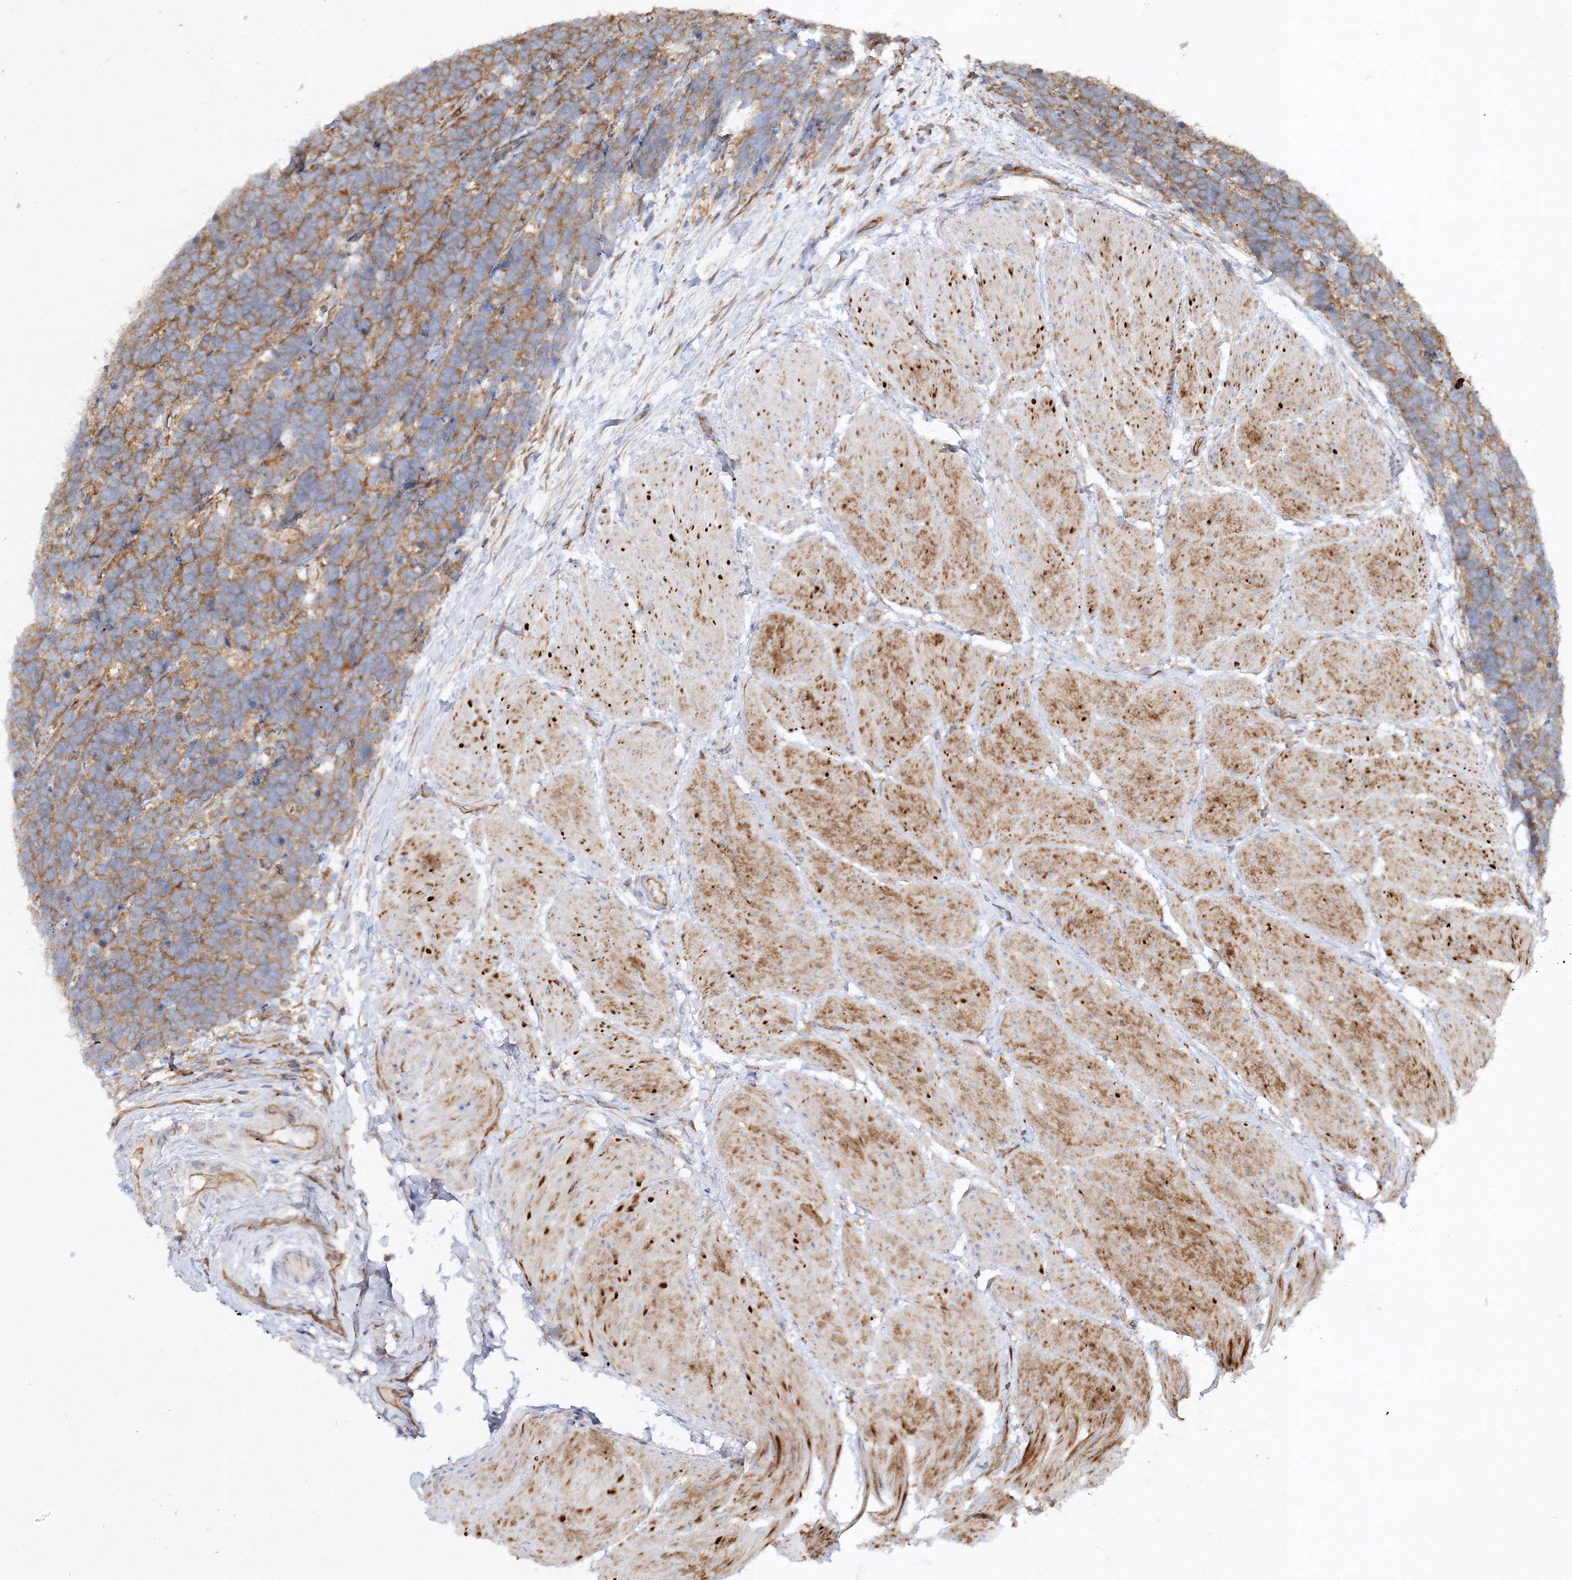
{"staining": {"intensity": "moderate", "quantity": ">75%", "location": "cytoplasmic/membranous"}, "tissue": "carcinoid", "cell_type": "Tumor cells", "image_type": "cancer", "snomed": [{"axis": "morphology", "description": "Carcinoma, NOS"}, {"axis": "morphology", "description": "Carcinoid, malignant, NOS"}, {"axis": "topography", "description": "Urinary bladder"}], "caption": "Moderate cytoplasmic/membranous protein expression is seen in approximately >75% of tumor cells in carcinoma.", "gene": "WDR37", "patient": {"sex": "male", "age": 57}}